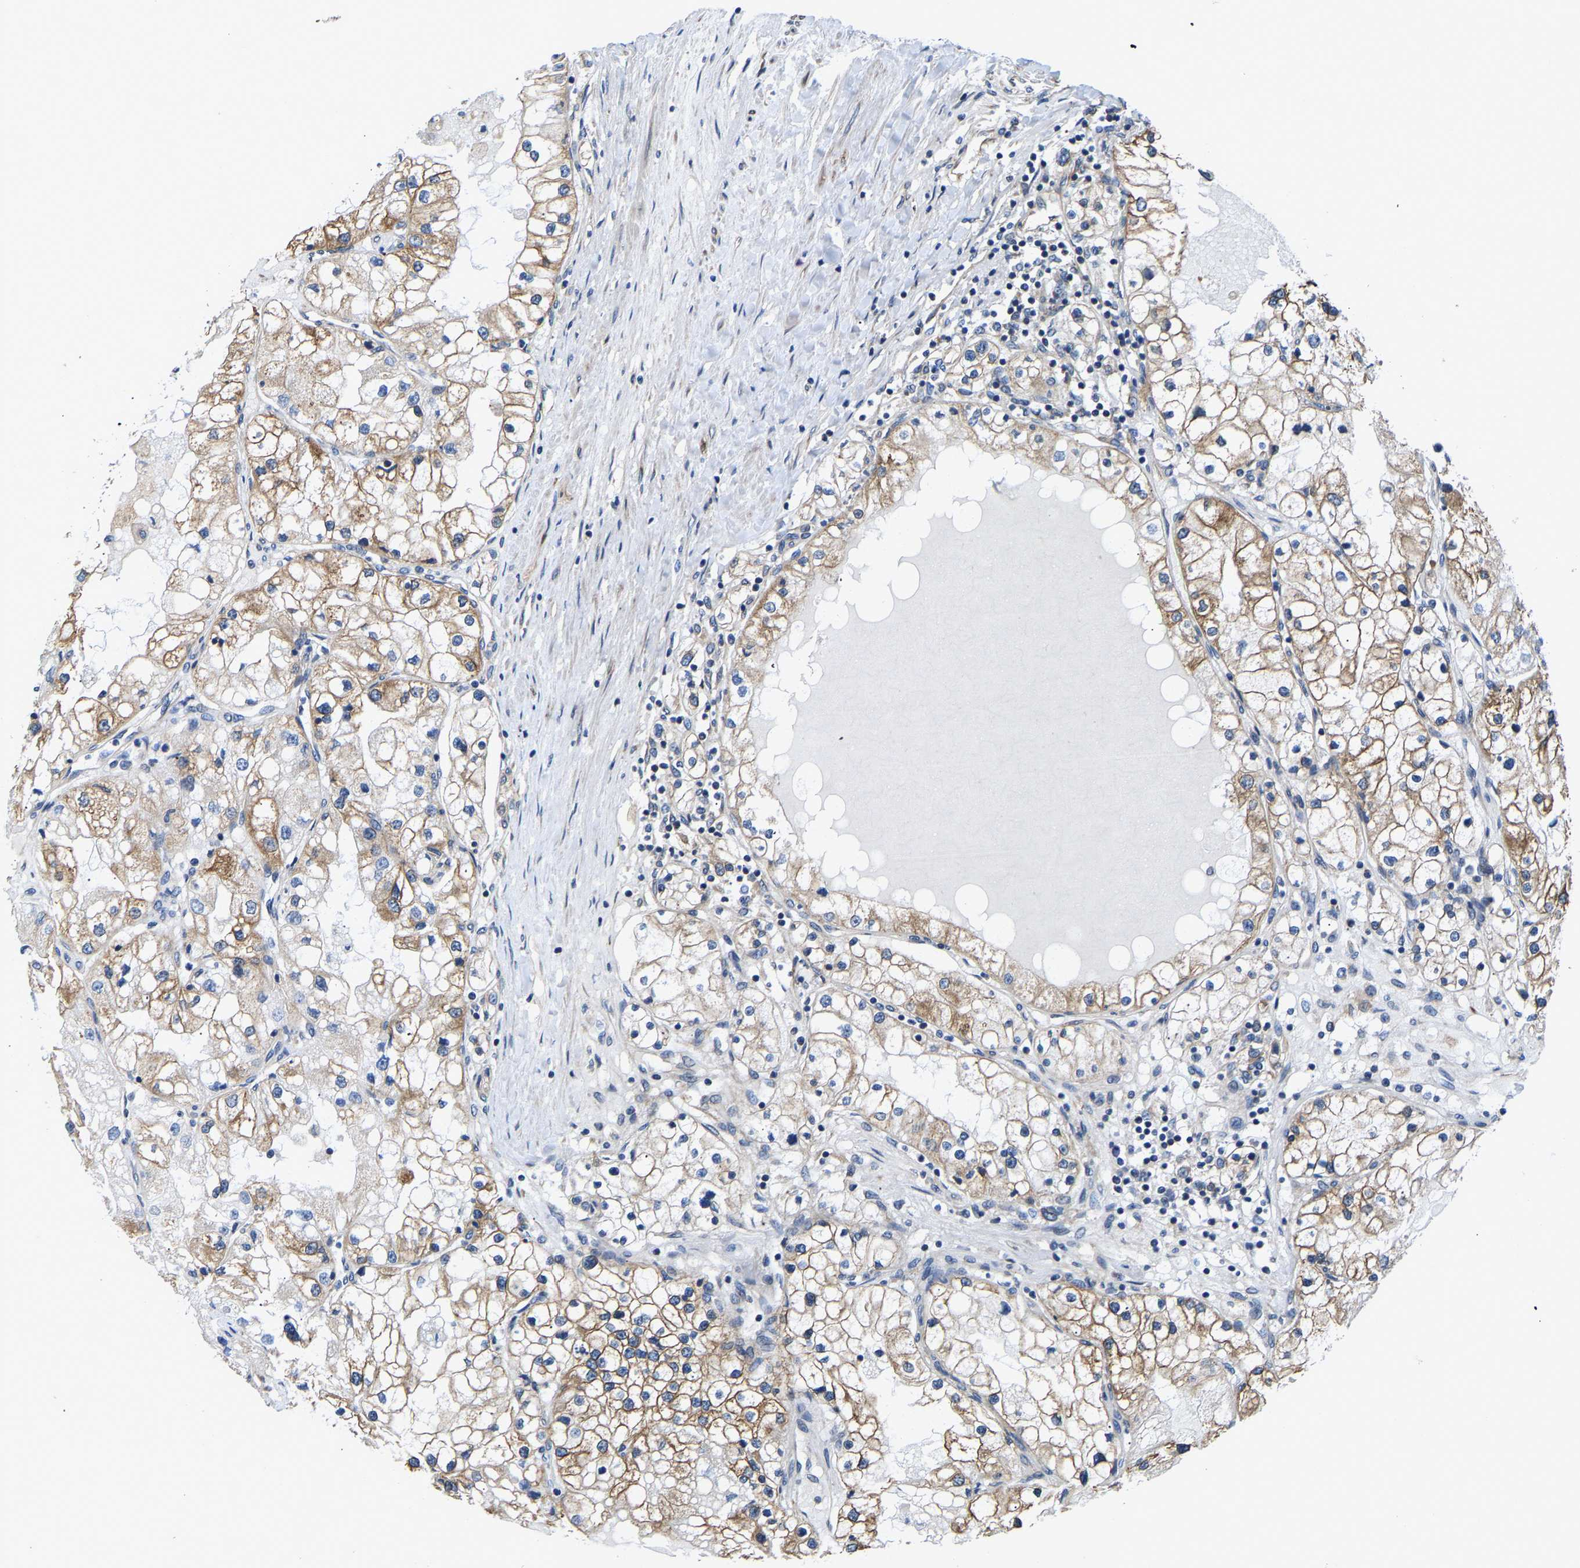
{"staining": {"intensity": "moderate", "quantity": ">75%", "location": "cytoplasmic/membranous"}, "tissue": "renal cancer", "cell_type": "Tumor cells", "image_type": "cancer", "snomed": [{"axis": "morphology", "description": "Adenocarcinoma, NOS"}, {"axis": "topography", "description": "Kidney"}], "caption": "The histopathology image exhibits immunohistochemical staining of adenocarcinoma (renal). There is moderate cytoplasmic/membranous expression is appreciated in about >75% of tumor cells.", "gene": "ARL6IP5", "patient": {"sex": "male", "age": 68}}